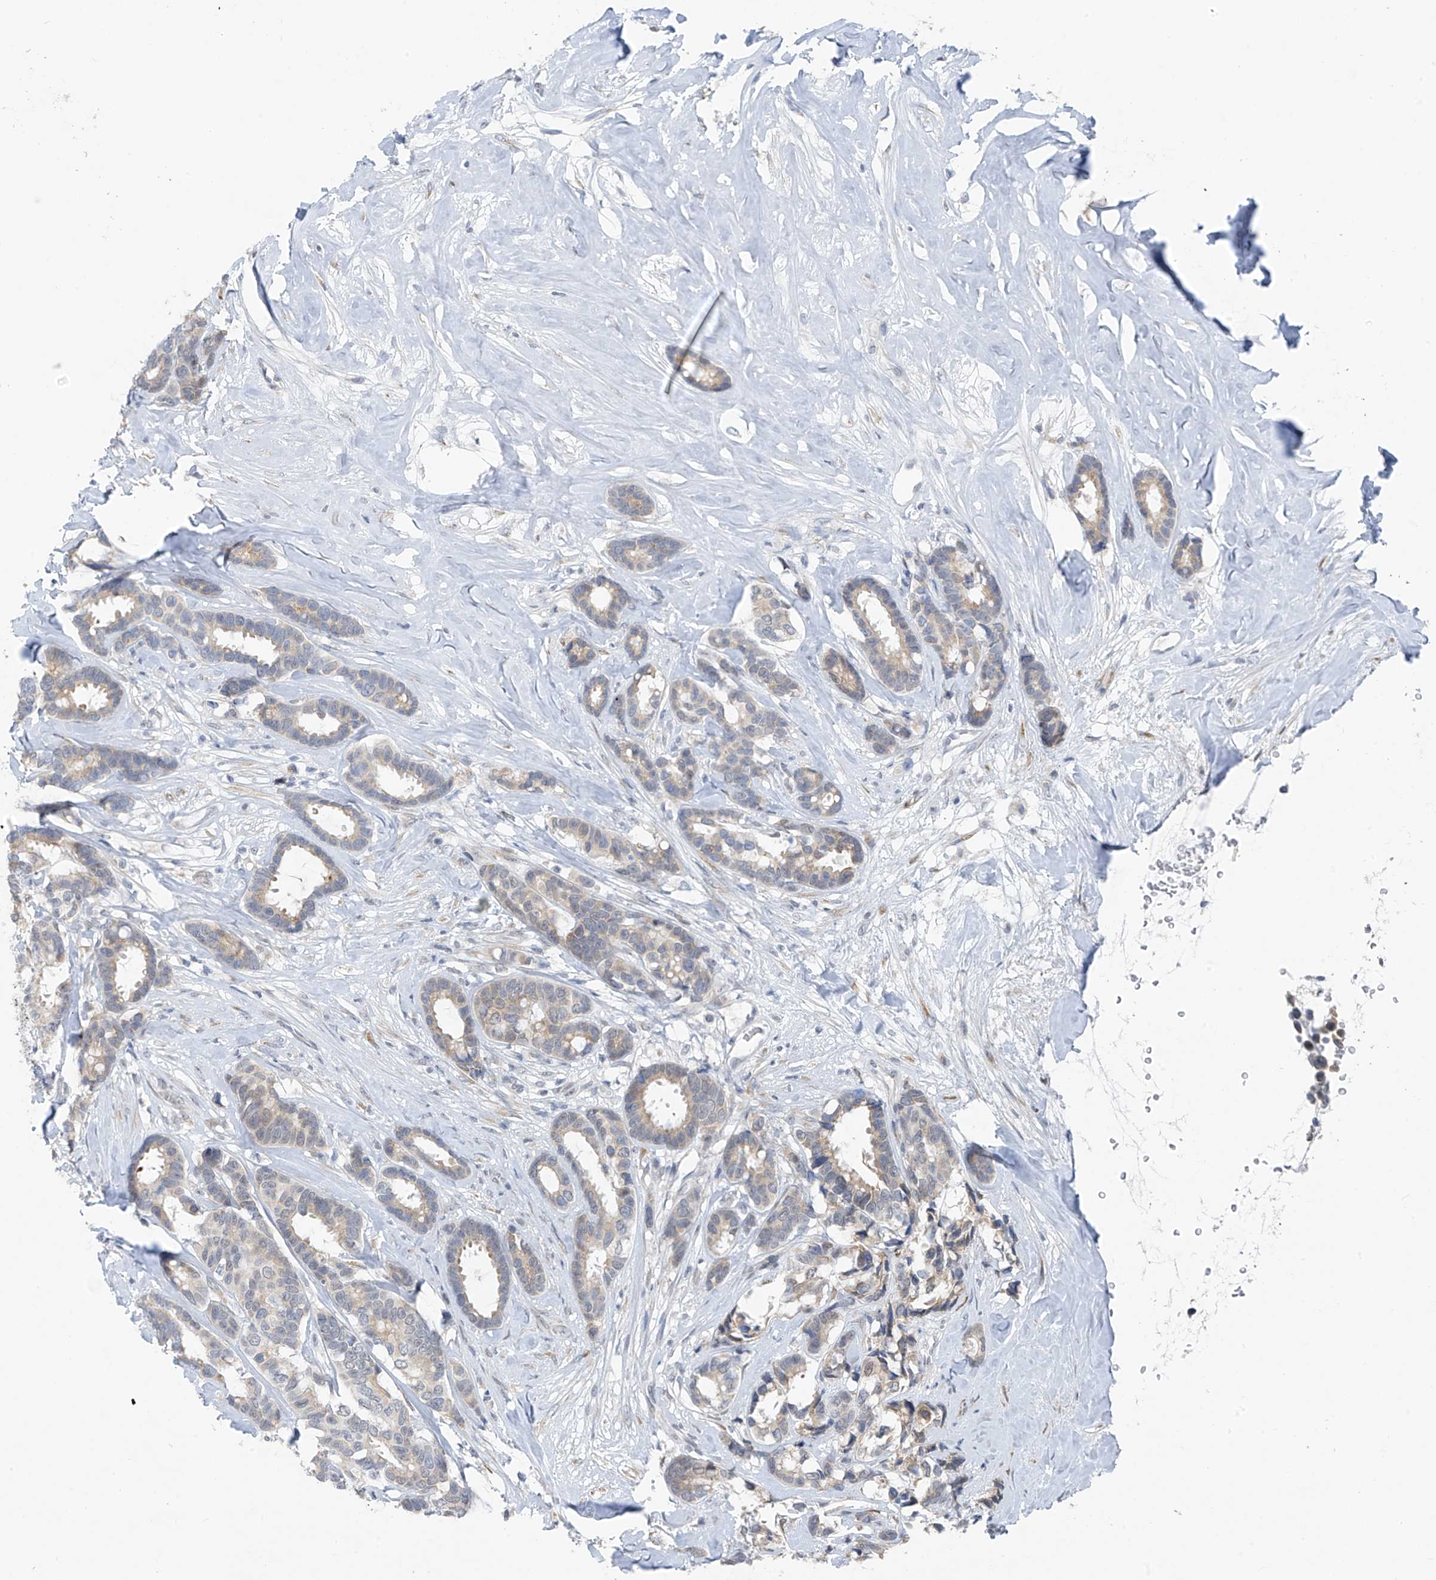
{"staining": {"intensity": "weak", "quantity": "<25%", "location": "cytoplasmic/membranous"}, "tissue": "breast cancer", "cell_type": "Tumor cells", "image_type": "cancer", "snomed": [{"axis": "morphology", "description": "Duct carcinoma"}, {"axis": "topography", "description": "Breast"}], "caption": "The IHC histopathology image has no significant expression in tumor cells of breast infiltrating ductal carcinoma tissue. (IHC, brightfield microscopy, high magnification).", "gene": "CYP4V2", "patient": {"sex": "female", "age": 87}}